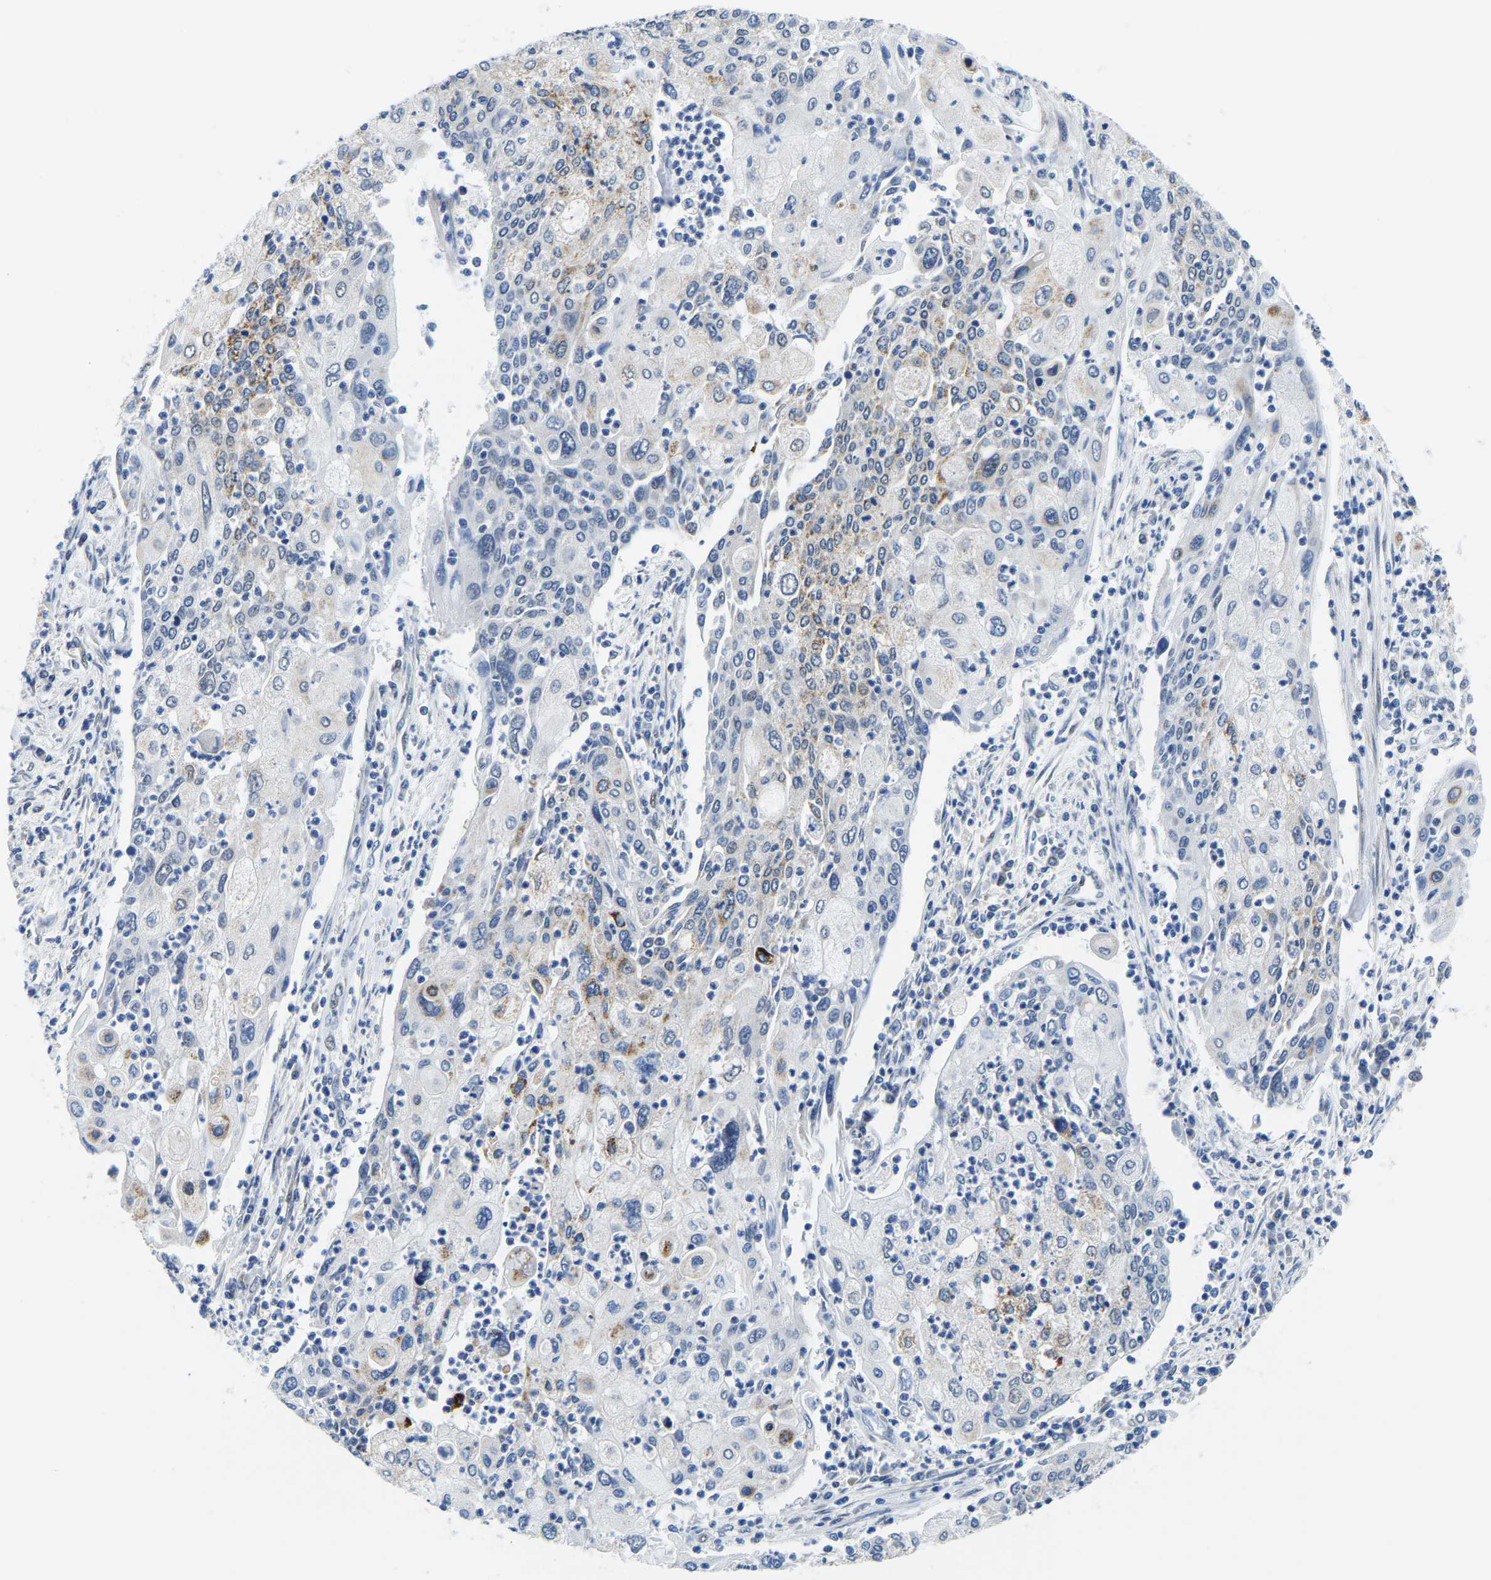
{"staining": {"intensity": "moderate", "quantity": "25%-75%", "location": "cytoplasmic/membranous"}, "tissue": "cervical cancer", "cell_type": "Tumor cells", "image_type": "cancer", "snomed": [{"axis": "morphology", "description": "Squamous cell carcinoma, NOS"}, {"axis": "topography", "description": "Cervix"}], "caption": "Protein staining of cervical cancer (squamous cell carcinoma) tissue exhibits moderate cytoplasmic/membranous expression in approximately 25%-75% of tumor cells. The staining was performed using DAB, with brown indicating positive protein expression. Nuclei are stained blue with hematoxylin.", "gene": "BNIP3L", "patient": {"sex": "female", "age": 40}}